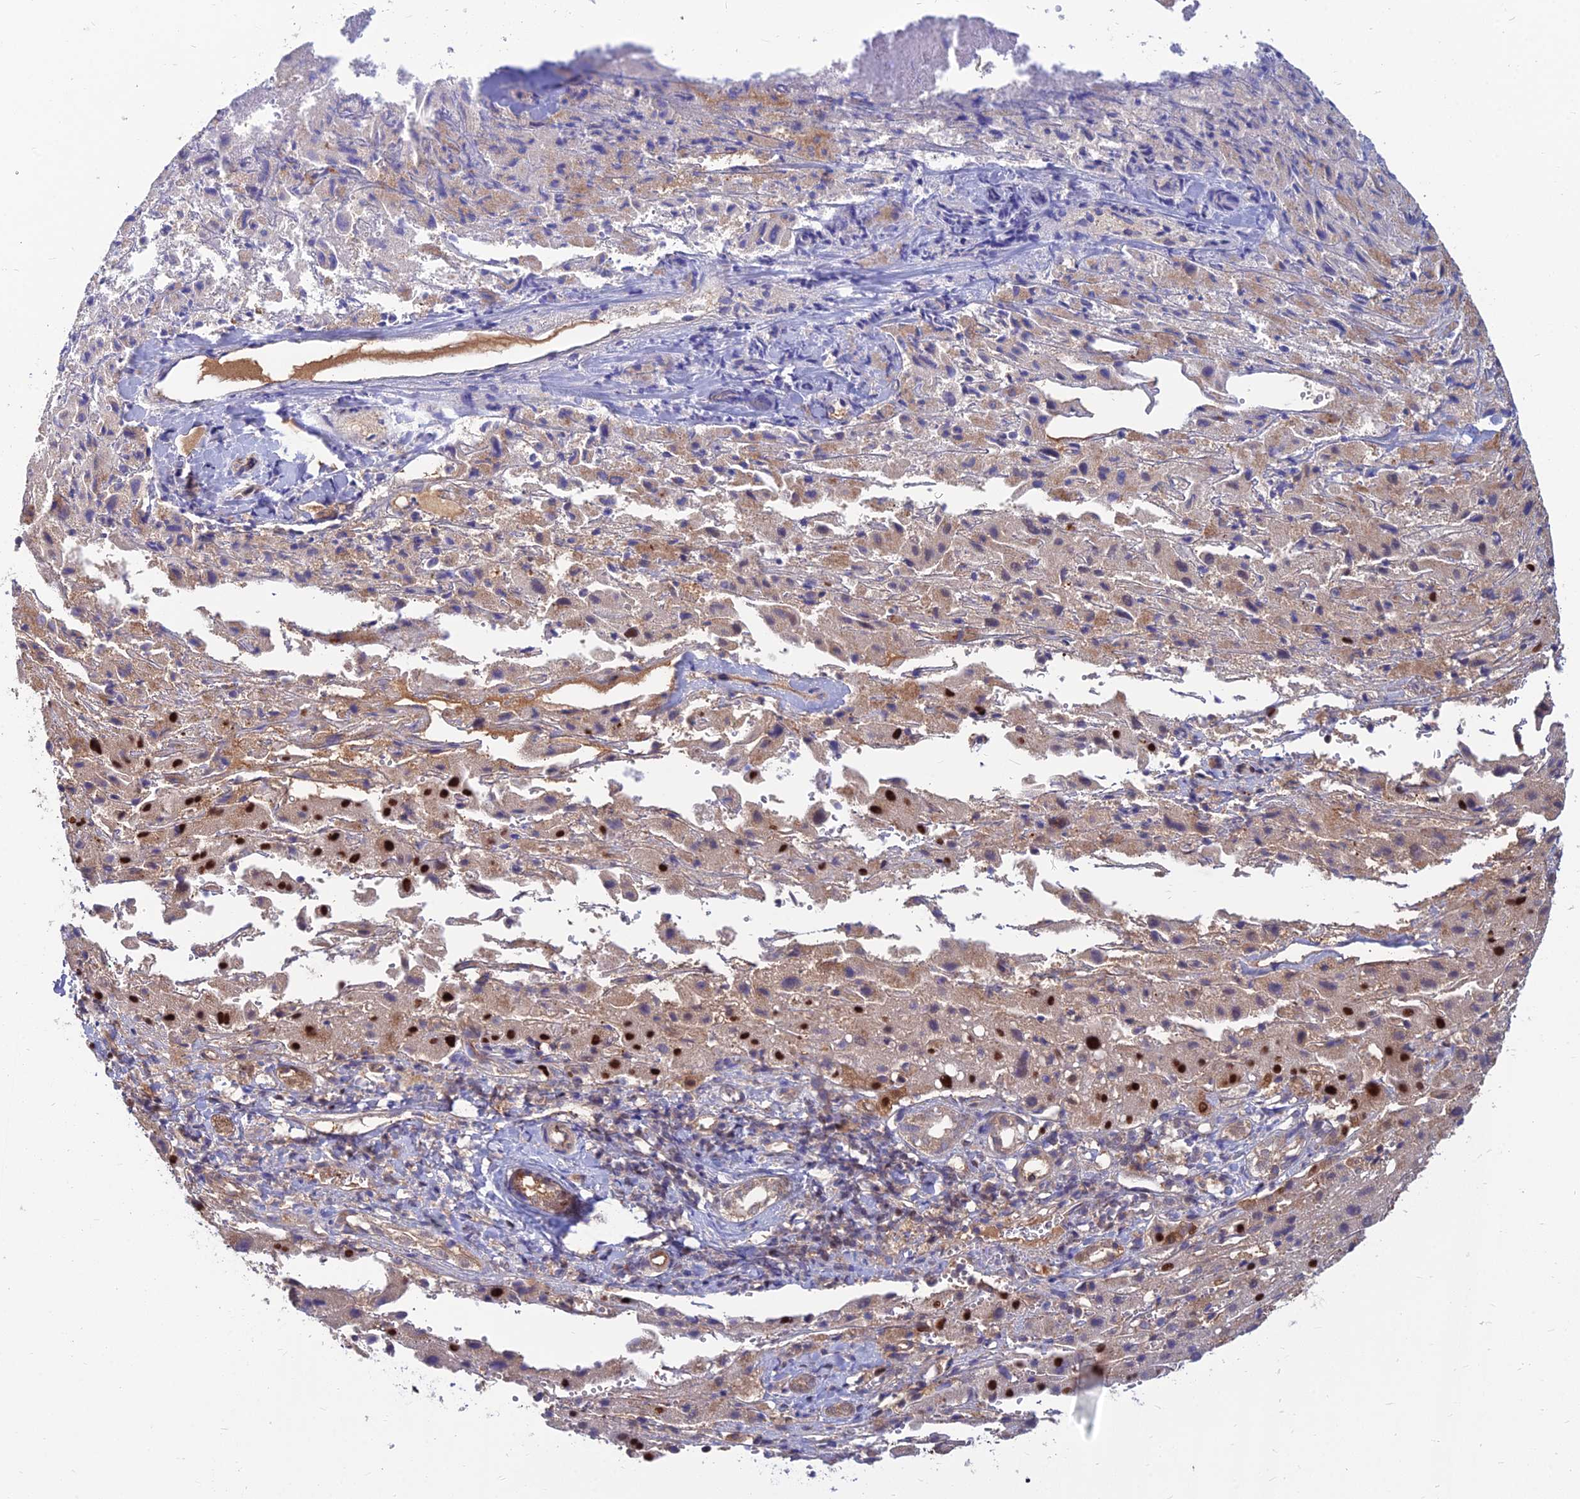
{"staining": {"intensity": "strong", "quantity": "25%-75%", "location": "nuclear"}, "tissue": "liver cancer", "cell_type": "Tumor cells", "image_type": "cancer", "snomed": [{"axis": "morphology", "description": "Carcinoma, Hepatocellular, NOS"}, {"axis": "topography", "description": "Liver"}], "caption": "Hepatocellular carcinoma (liver) stained for a protein (brown) reveals strong nuclear positive expression in about 25%-75% of tumor cells.", "gene": "DNPEP", "patient": {"sex": "female", "age": 58}}